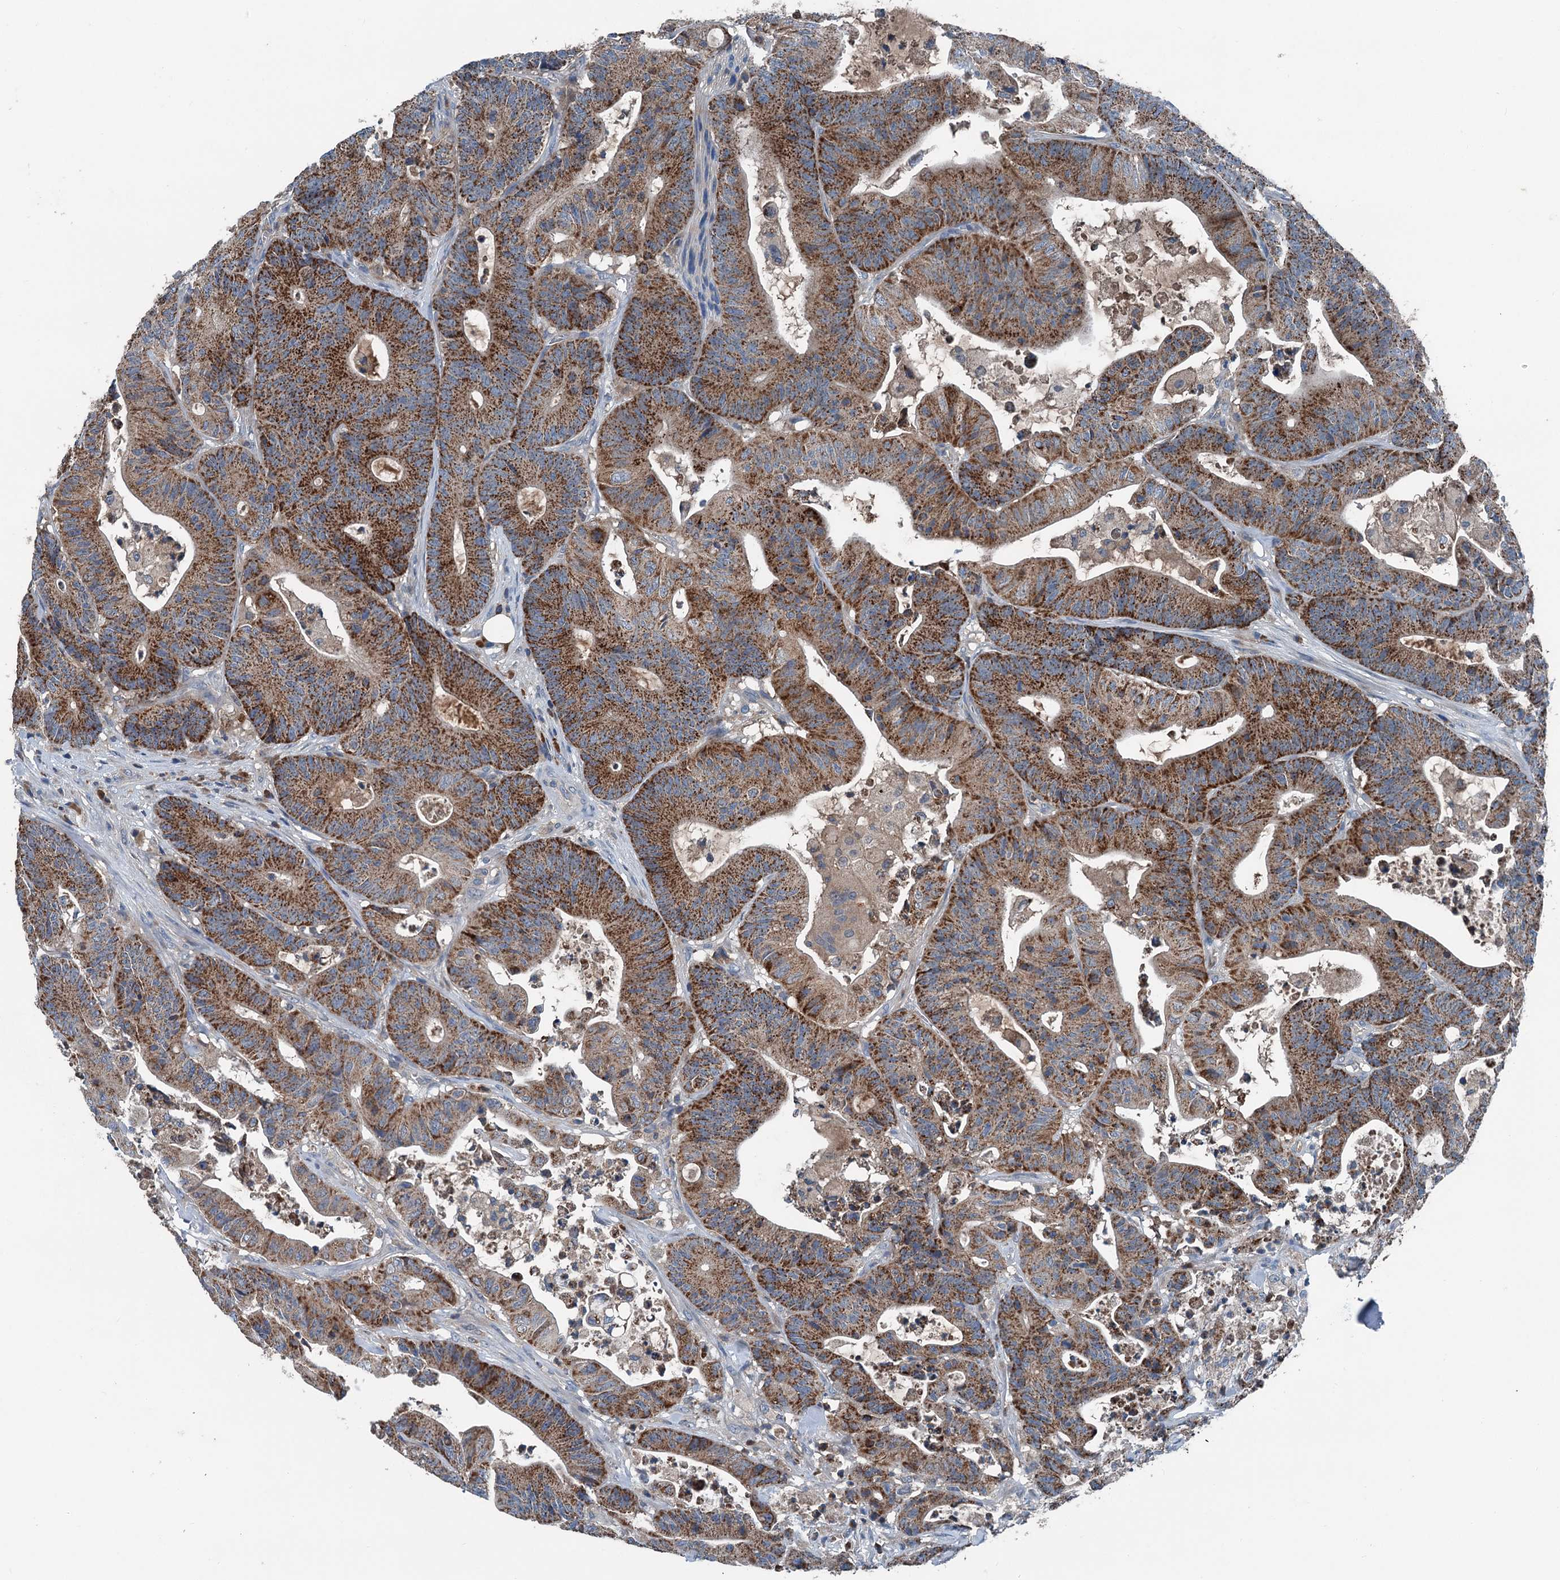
{"staining": {"intensity": "moderate", "quantity": ">75%", "location": "cytoplasmic/membranous"}, "tissue": "colorectal cancer", "cell_type": "Tumor cells", "image_type": "cancer", "snomed": [{"axis": "morphology", "description": "Adenocarcinoma, NOS"}, {"axis": "topography", "description": "Colon"}], "caption": "Colorectal adenocarcinoma tissue shows moderate cytoplasmic/membranous staining in approximately >75% of tumor cells", "gene": "PDSS1", "patient": {"sex": "female", "age": 84}}